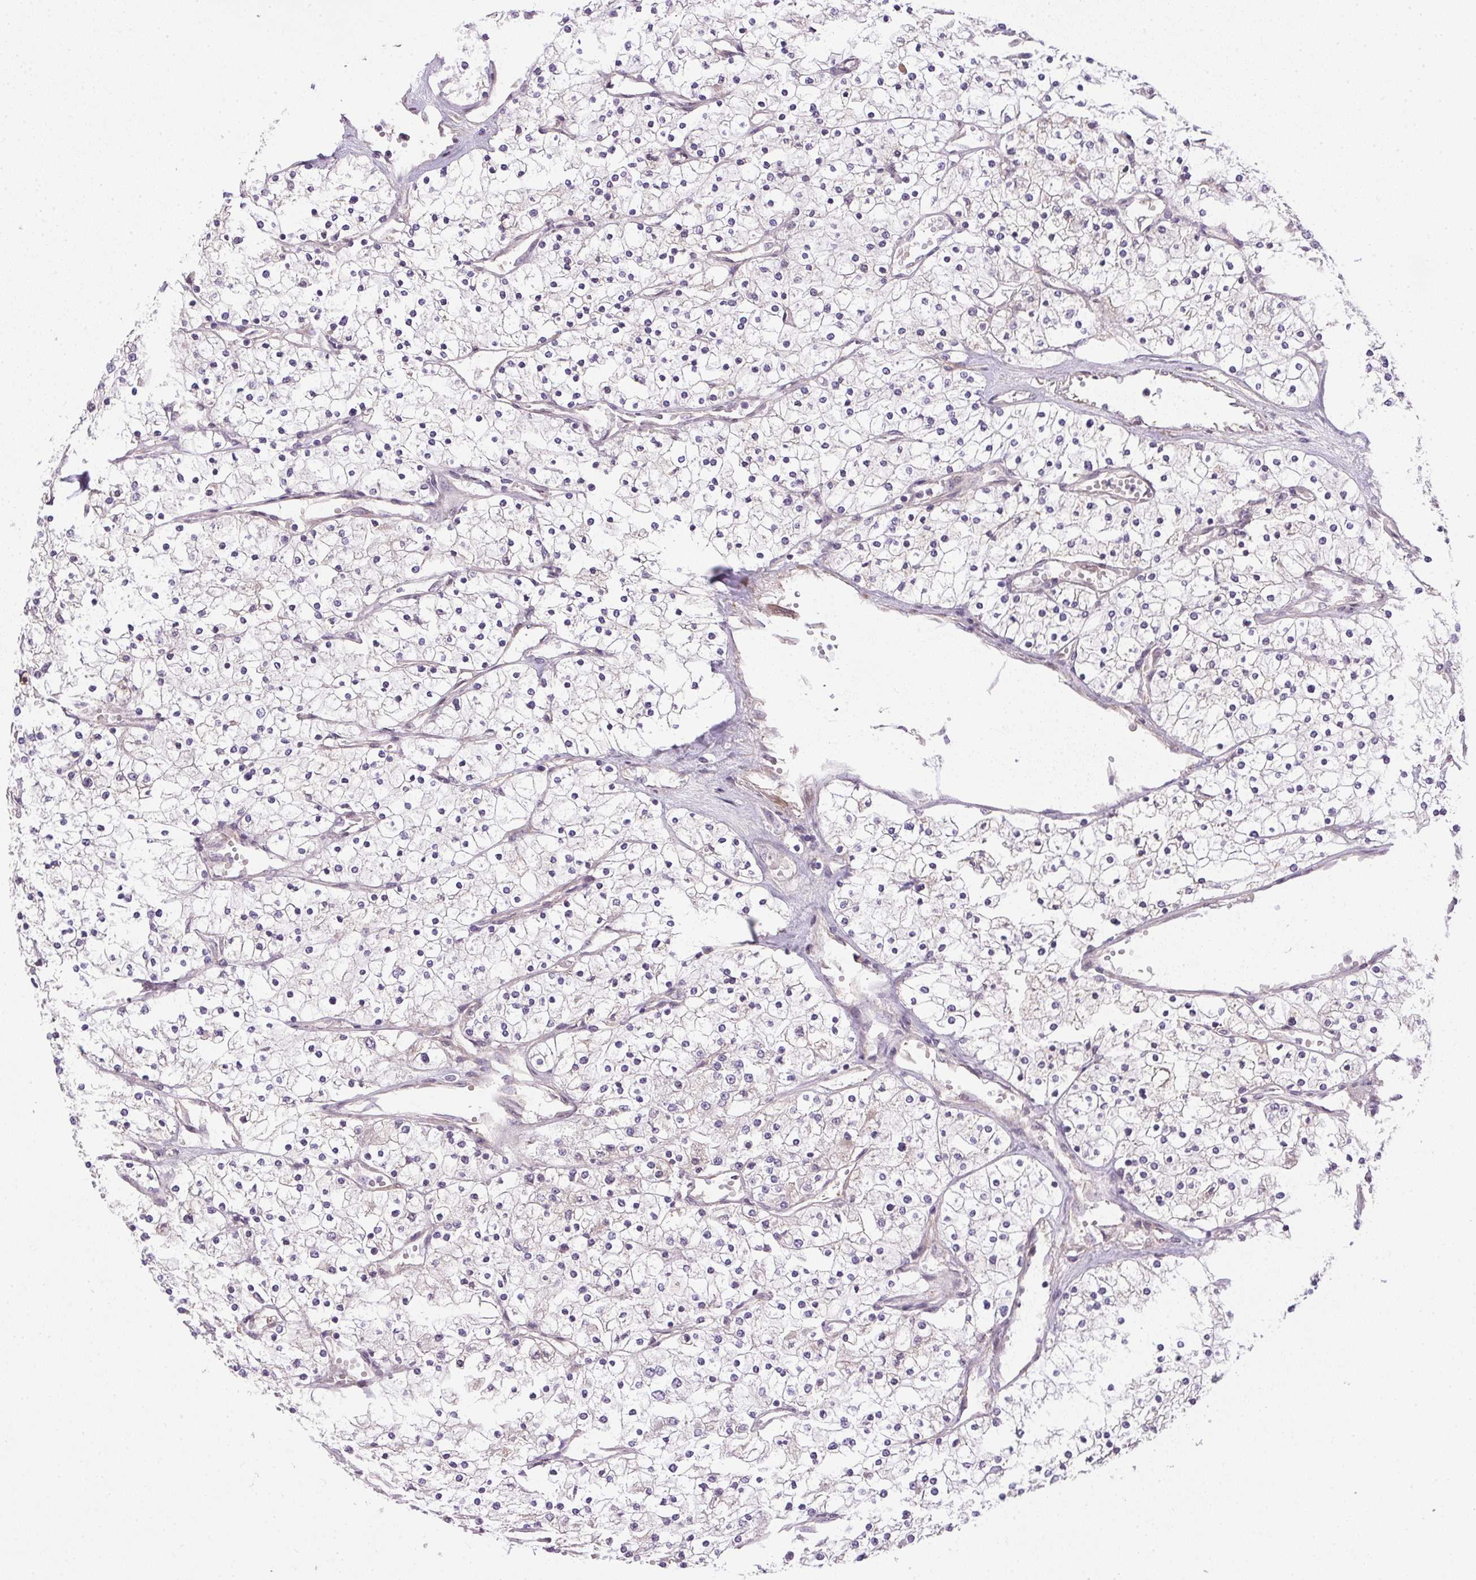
{"staining": {"intensity": "negative", "quantity": "none", "location": "none"}, "tissue": "renal cancer", "cell_type": "Tumor cells", "image_type": "cancer", "snomed": [{"axis": "morphology", "description": "Adenocarcinoma, NOS"}, {"axis": "topography", "description": "Kidney"}], "caption": "Immunohistochemistry (IHC) photomicrograph of renal adenocarcinoma stained for a protein (brown), which exhibits no positivity in tumor cells.", "gene": "CFAP92", "patient": {"sex": "male", "age": 80}}